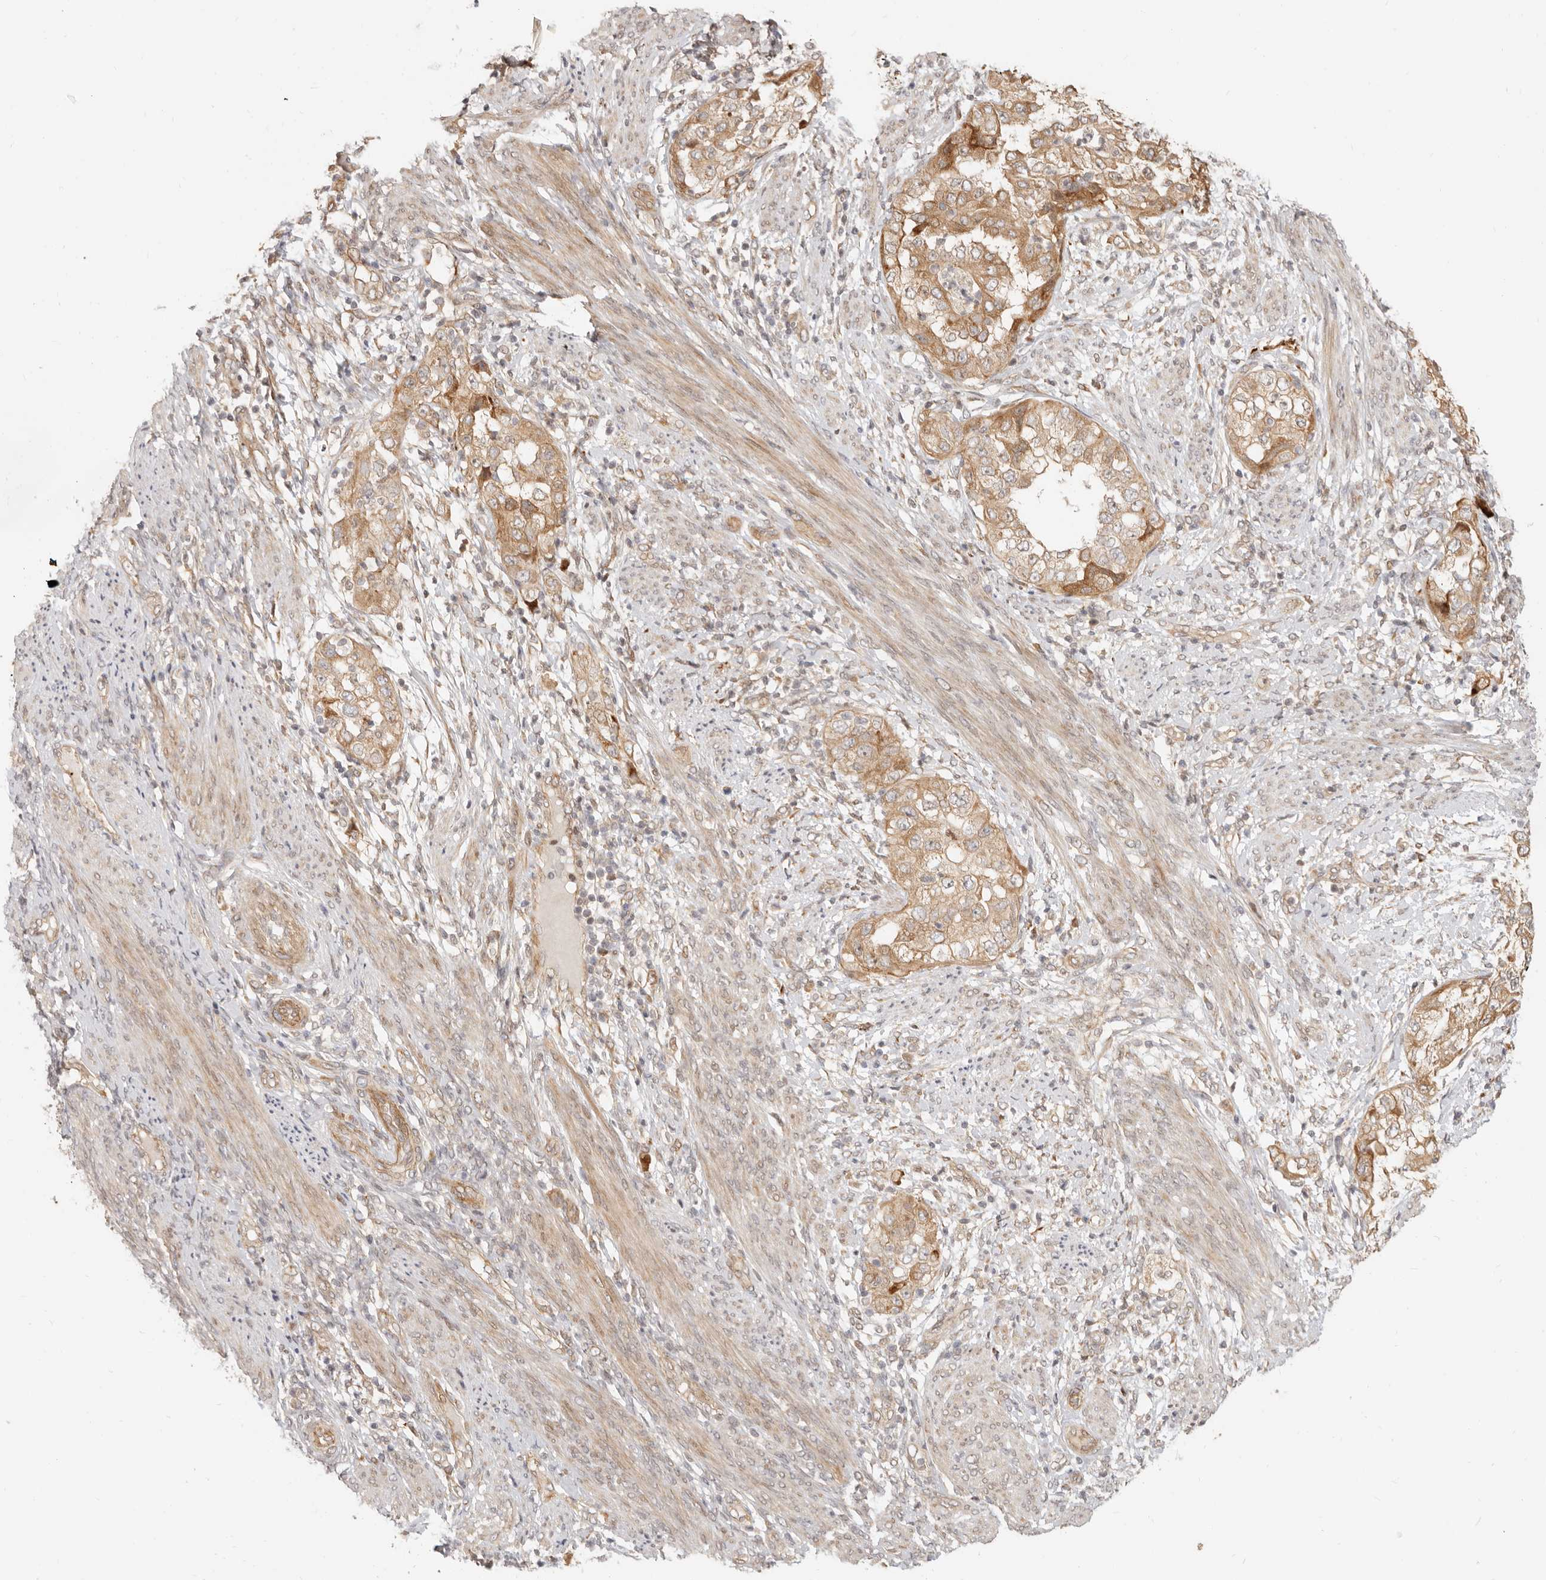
{"staining": {"intensity": "moderate", "quantity": ">75%", "location": "cytoplasmic/membranous"}, "tissue": "endometrial cancer", "cell_type": "Tumor cells", "image_type": "cancer", "snomed": [{"axis": "morphology", "description": "Adenocarcinoma, NOS"}, {"axis": "topography", "description": "Endometrium"}], "caption": "A brown stain shows moderate cytoplasmic/membranous expression of a protein in human endometrial cancer (adenocarcinoma) tumor cells.", "gene": "TUFT1", "patient": {"sex": "female", "age": 85}}